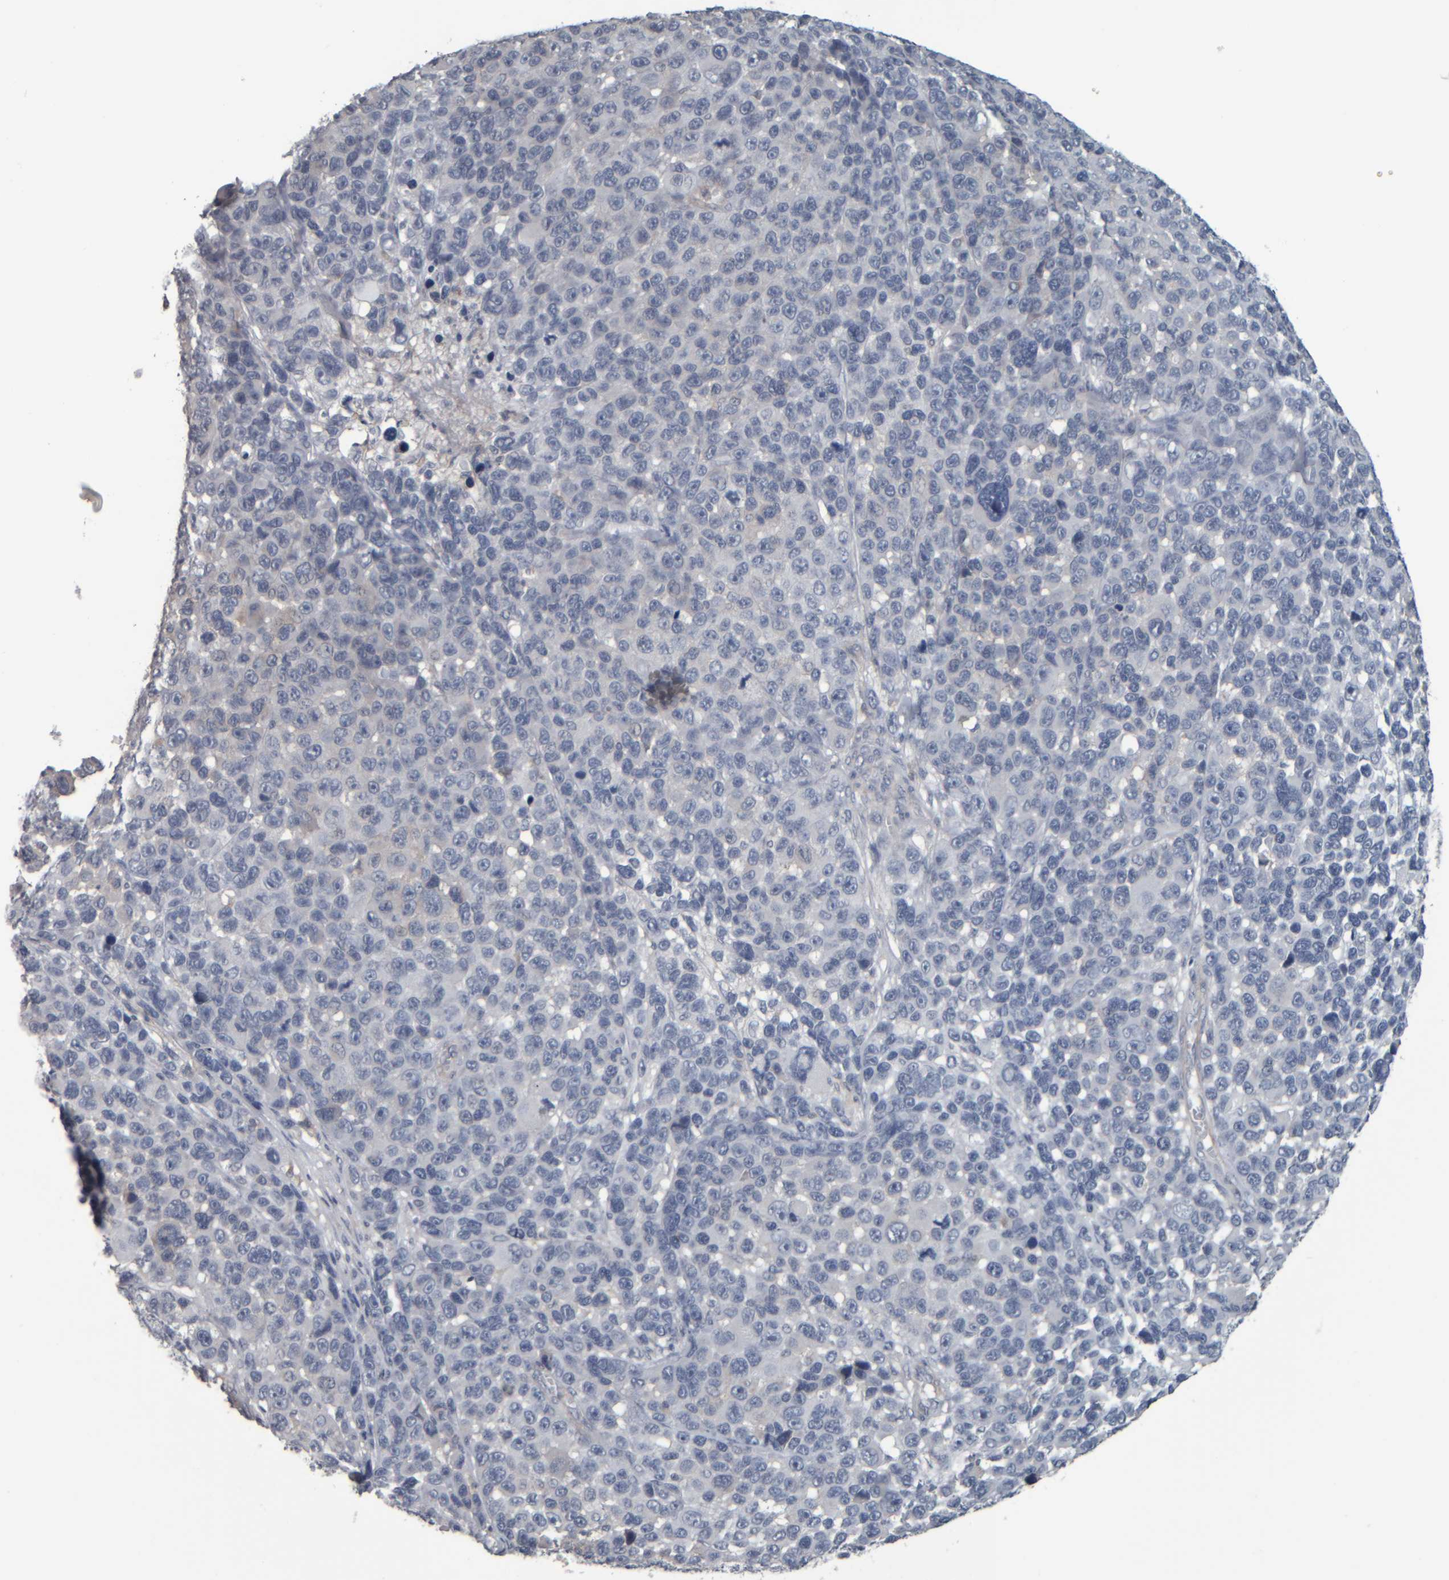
{"staining": {"intensity": "negative", "quantity": "none", "location": "none"}, "tissue": "melanoma", "cell_type": "Tumor cells", "image_type": "cancer", "snomed": [{"axis": "morphology", "description": "Malignant melanoma, NOS"}, {"axis": "topography", "description": "Skin"}], "caption": "Immunohistochemical staining of human melanoma demonstrates no significant expression in tumor cells.", "gene": "CAVIN4", "patient": {"sex": "male", "age": 53}}